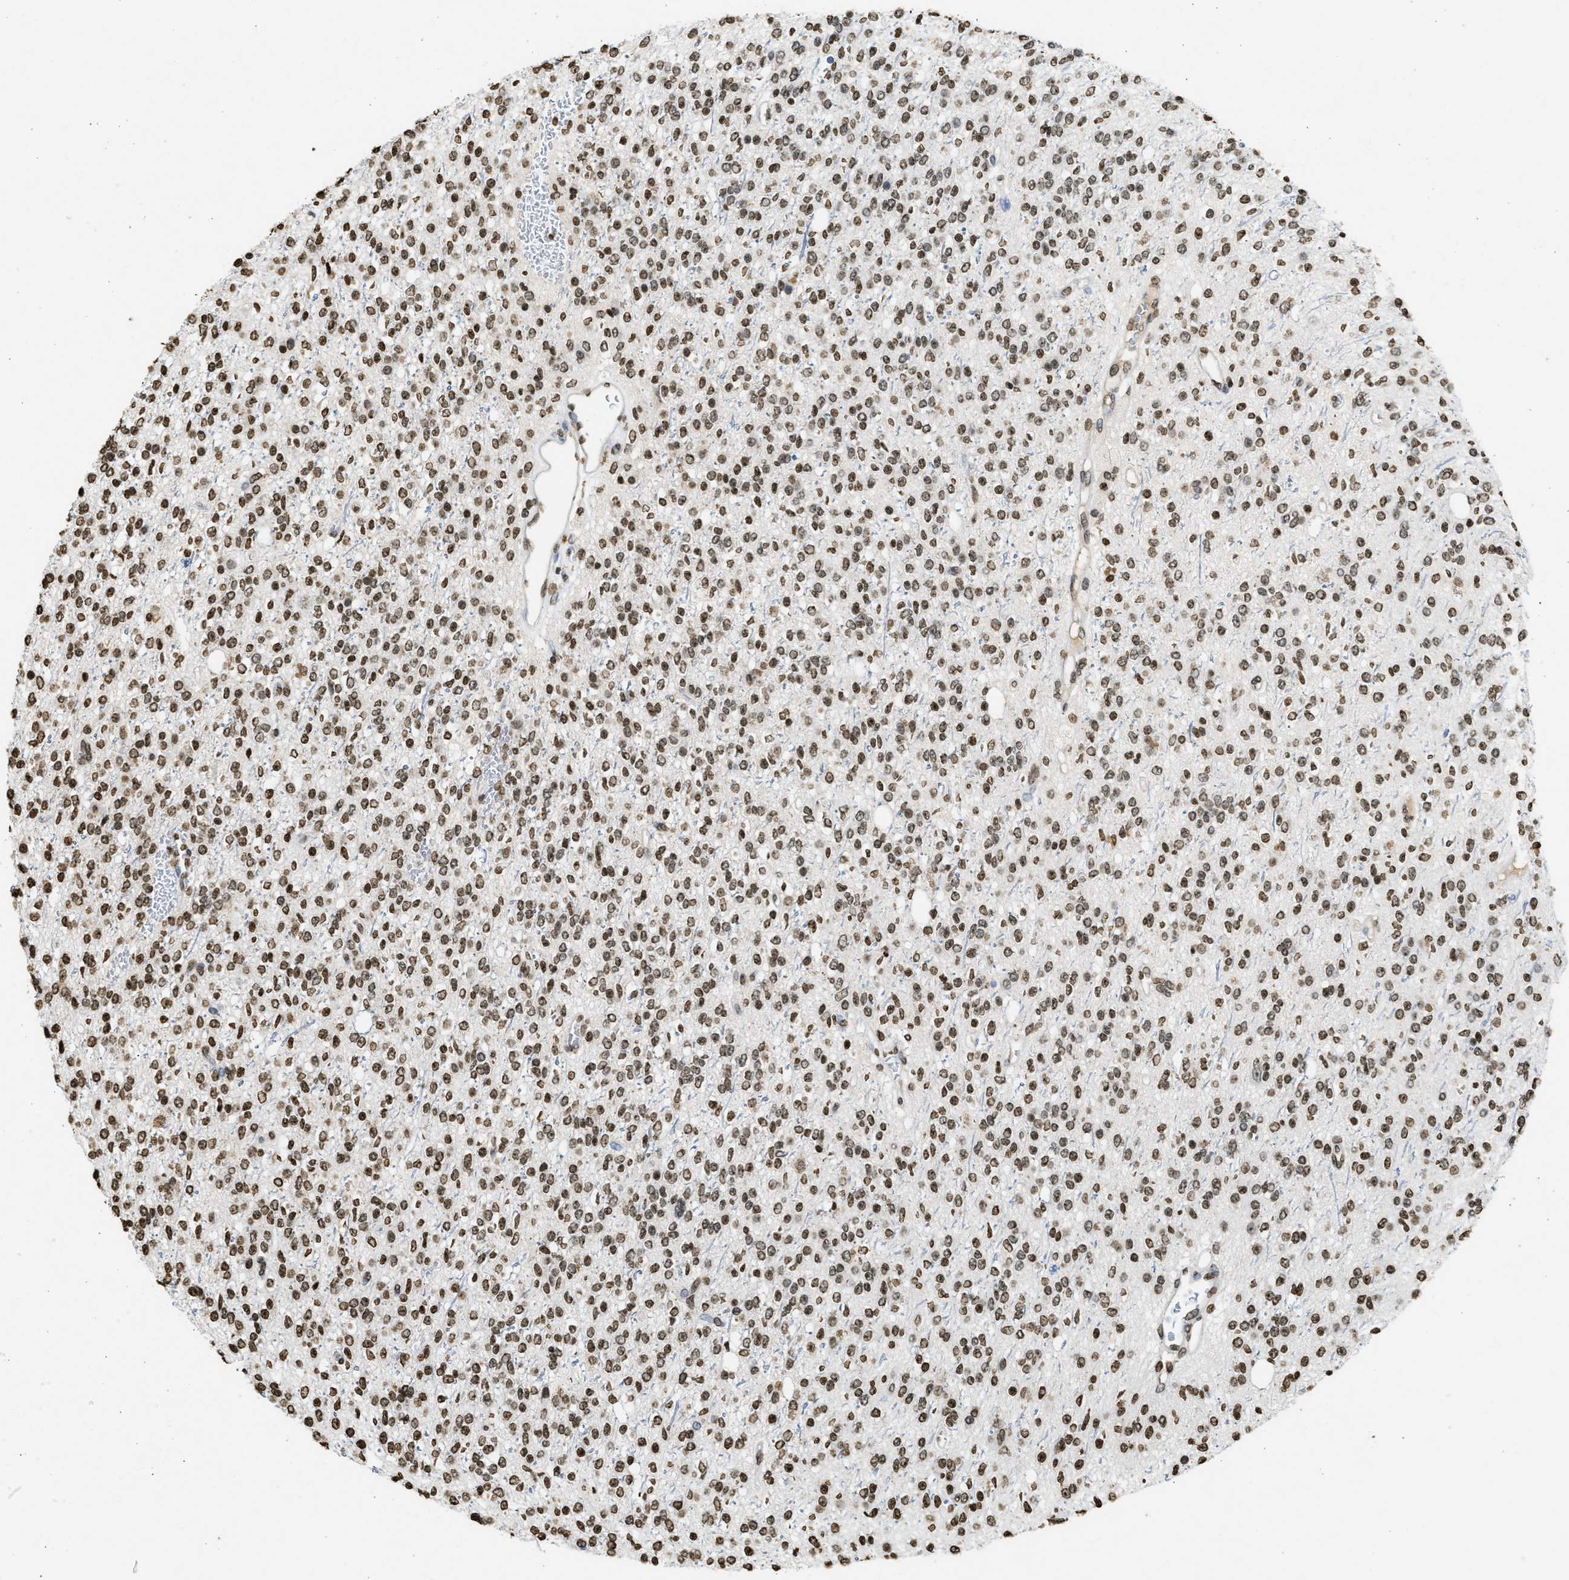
{"staining": {"intensity": "moderate", "quantity": ">75%", "location": "nuclear"}, "tissue": "glioma", "cell_type": "Tumor cells", "image_type": "cancer", "snomed": [{"axis": "morphology", "description": "Glioma, malignant, High grade"}, {"axis": "topography", "description": "Brain"}], "caption": "Tumor cells exhibit moderate nuclear positivity in about >75% of cells in high-grade glioma (malignant).", "gene": "RRAGC", "patient": {"sex": "male", "age": 34}}